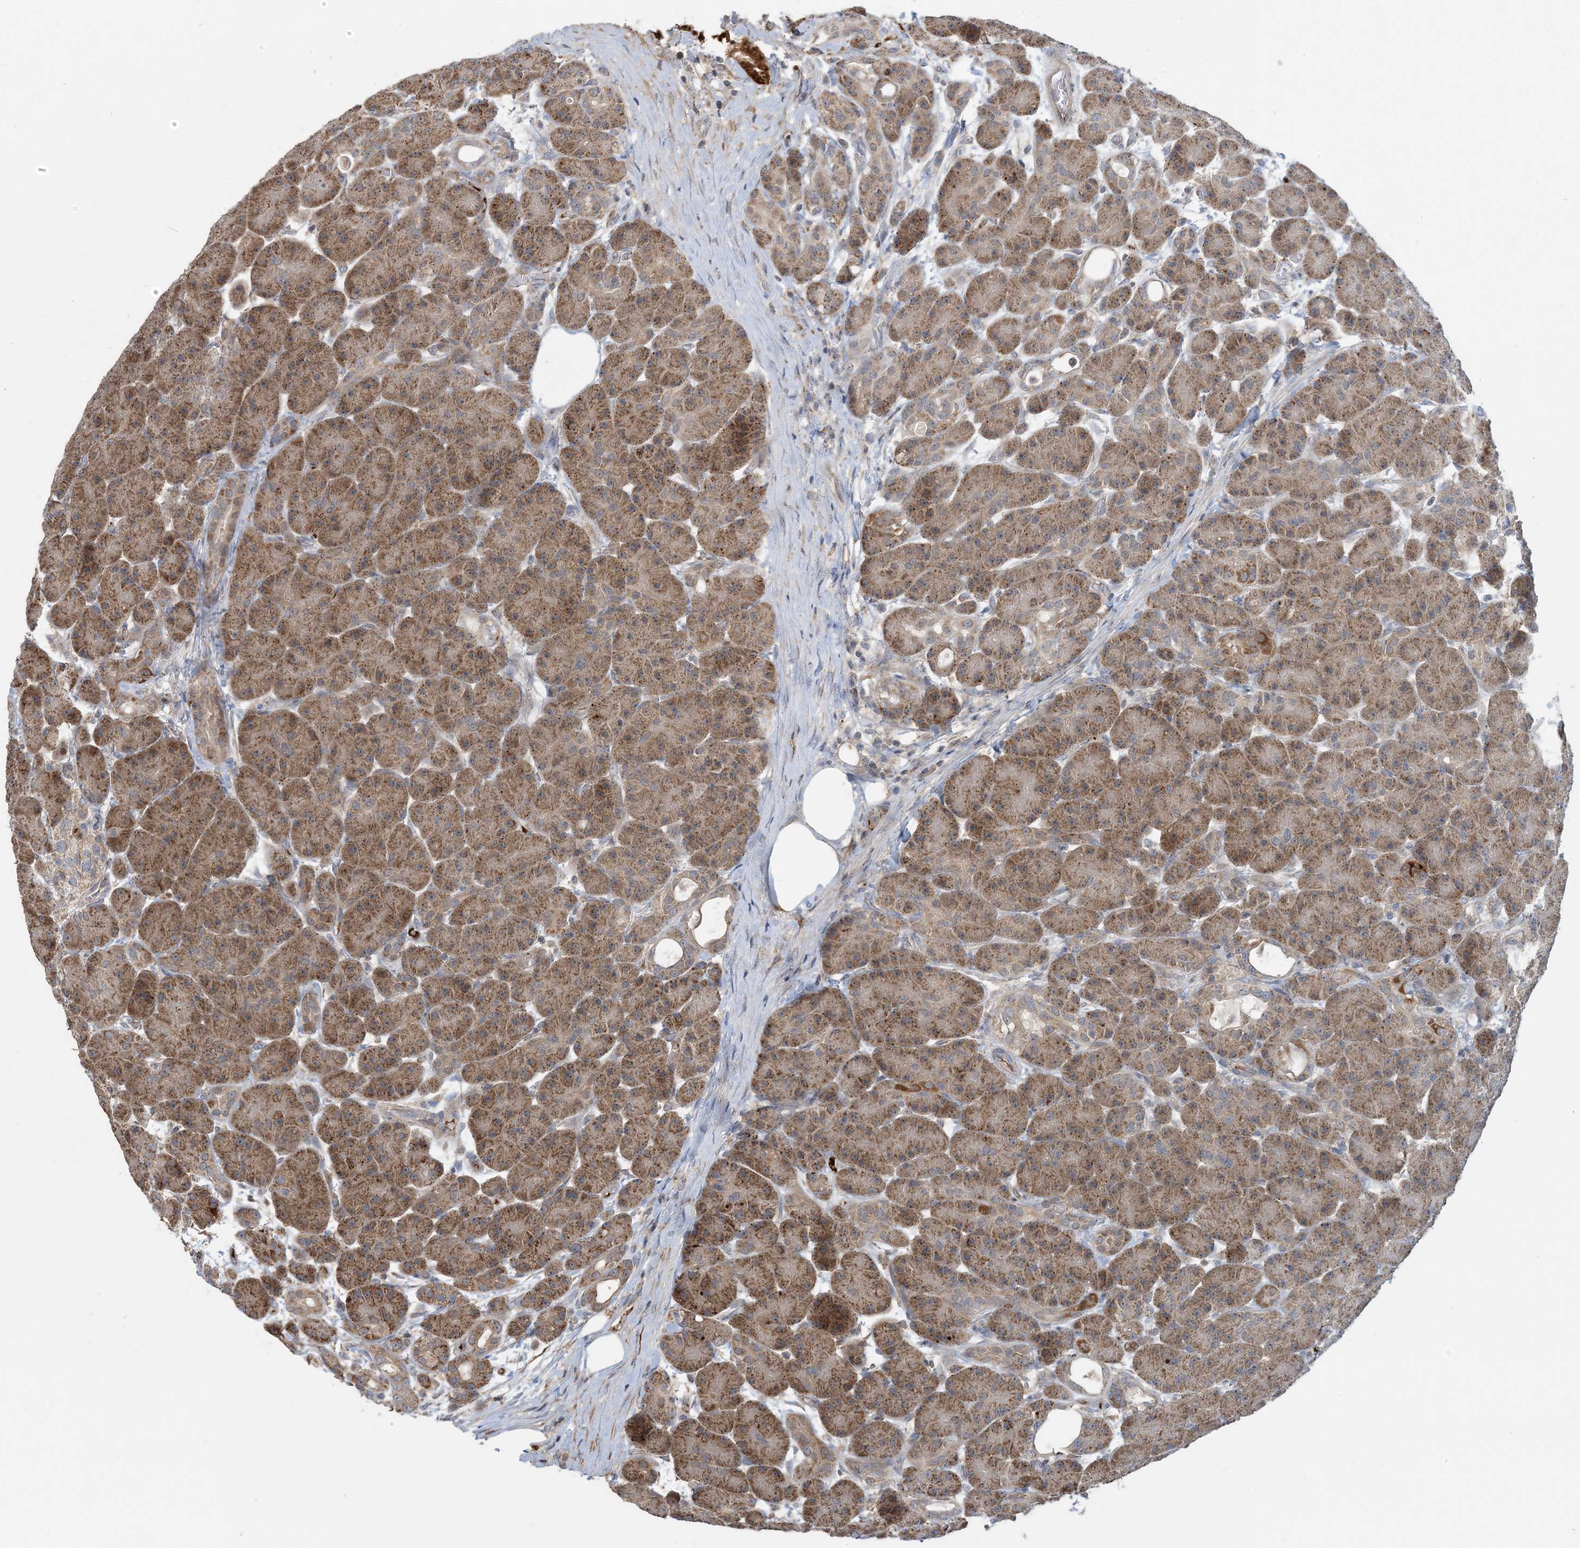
{"staining": {"intensity": "moderate", "quantity": ">75%", "location": "cytoplasmic/membranous"}, "tissue": "pancreas", "cell_type": "Exocrine glandular cells", "image_type": "normal", "snomed": [{"axis": "morphology", "description": "Normal tissue, NOS"}, {"axis": "topography", "description": "Pancreas"}], "caption": "Brown immunohistochemical staining in unremarkable human pancreas shows moderate cytoplasmic/membranous staining in approximately >75% of exocrine glandular cells.", "gene": "ECHDC1", "patient": {"sex": "male", "age": 63}}